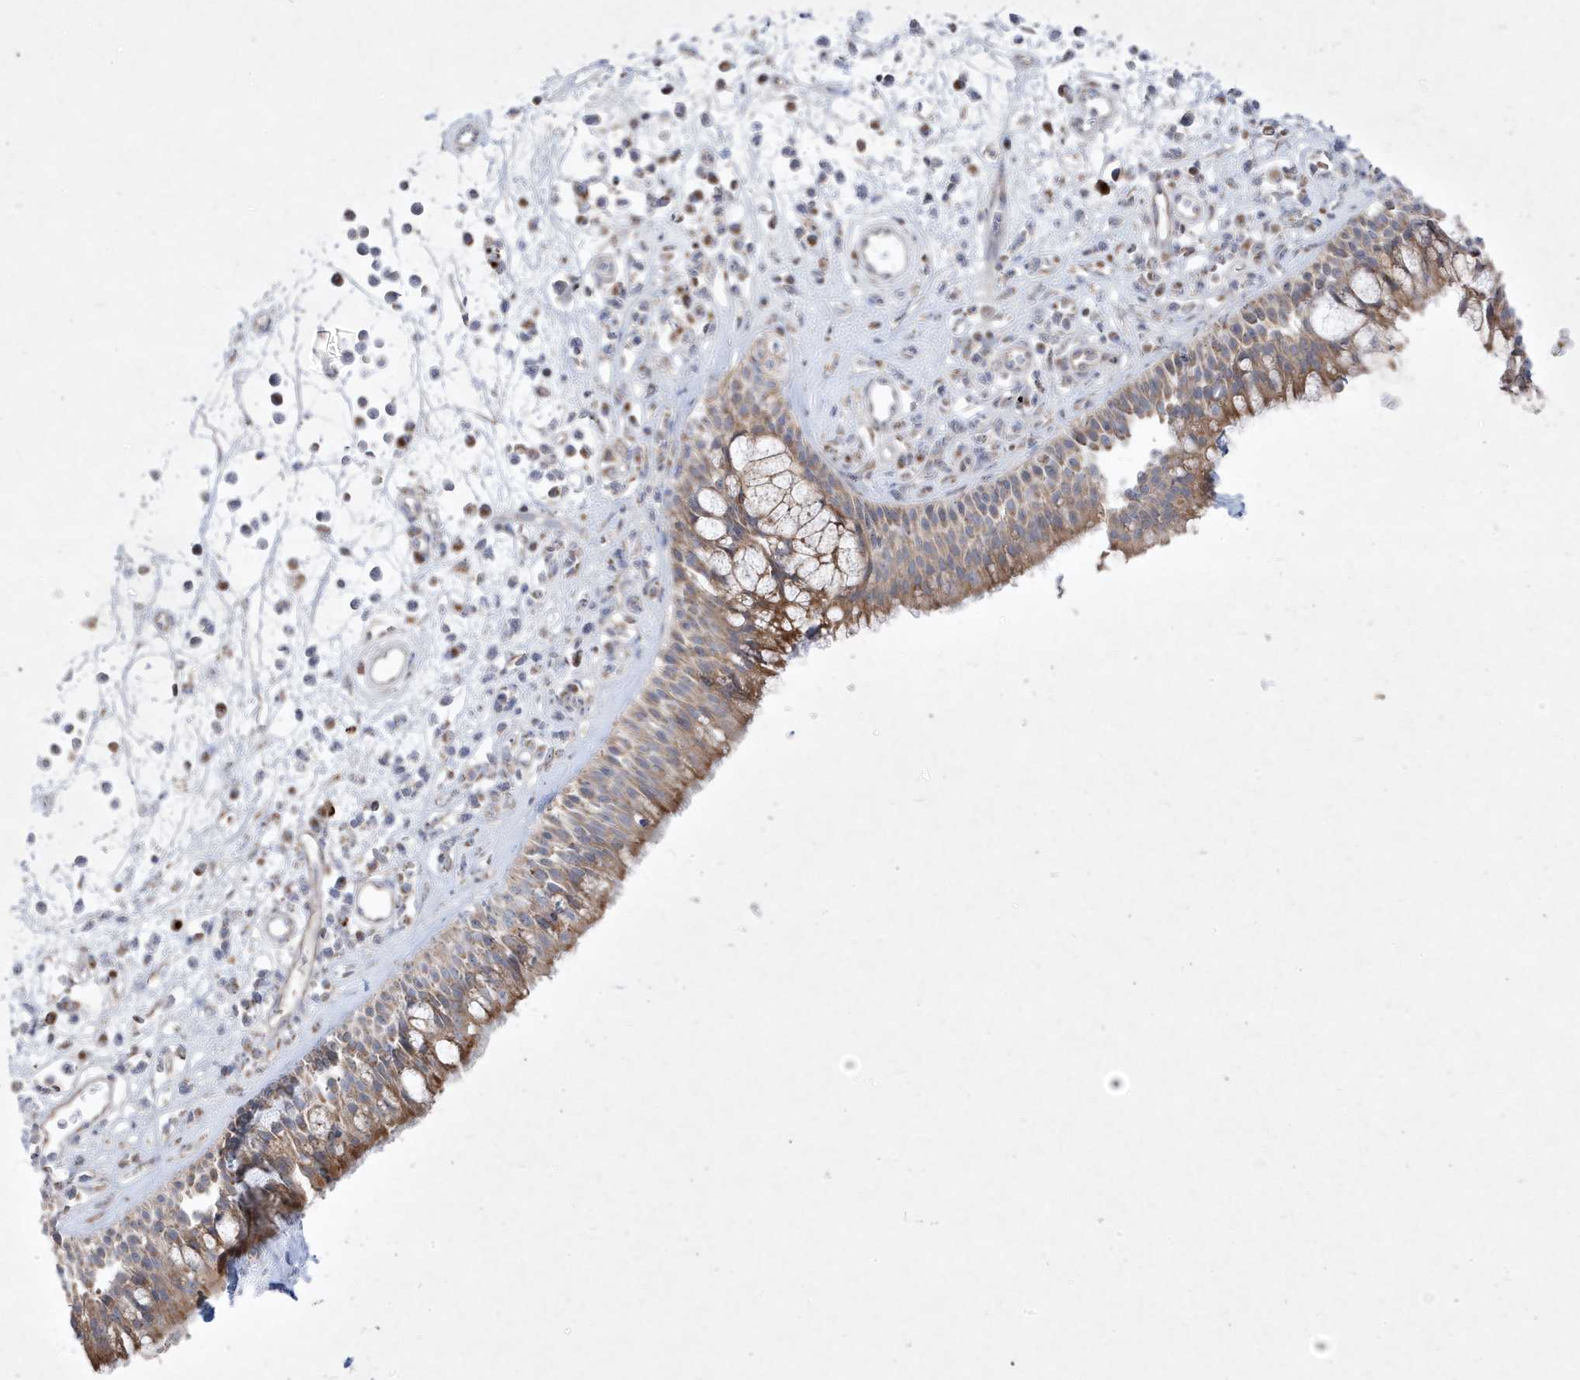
{"staining": {"intensity": "moderate", "quantity": "25%-75%", "location": "cytoplasmic/membranous"}, "tissue": "nasopharynx", "cell_type": "Respiratory epithelial cells", "image_type": "normal", "snomed": [{"axis": "morphology", "description": "Normal tissue, NOS"}, {"axis": "morphology", "description": "Inflammation, NOS"}, {"axis": "morphology", "description": "Malignant melanoma, Metastatic site"}, {"axis": "topography", "description": "Nasopharynx"}], "caption": "The histopathology image shows a brown stain indicating the presence of a protein in the cytoplasmic/membranous of respiratory epithelial cells in nasopharynx.", "gene": "ADAMTSL3", "patient": {"sex": "male", "age": 70}}